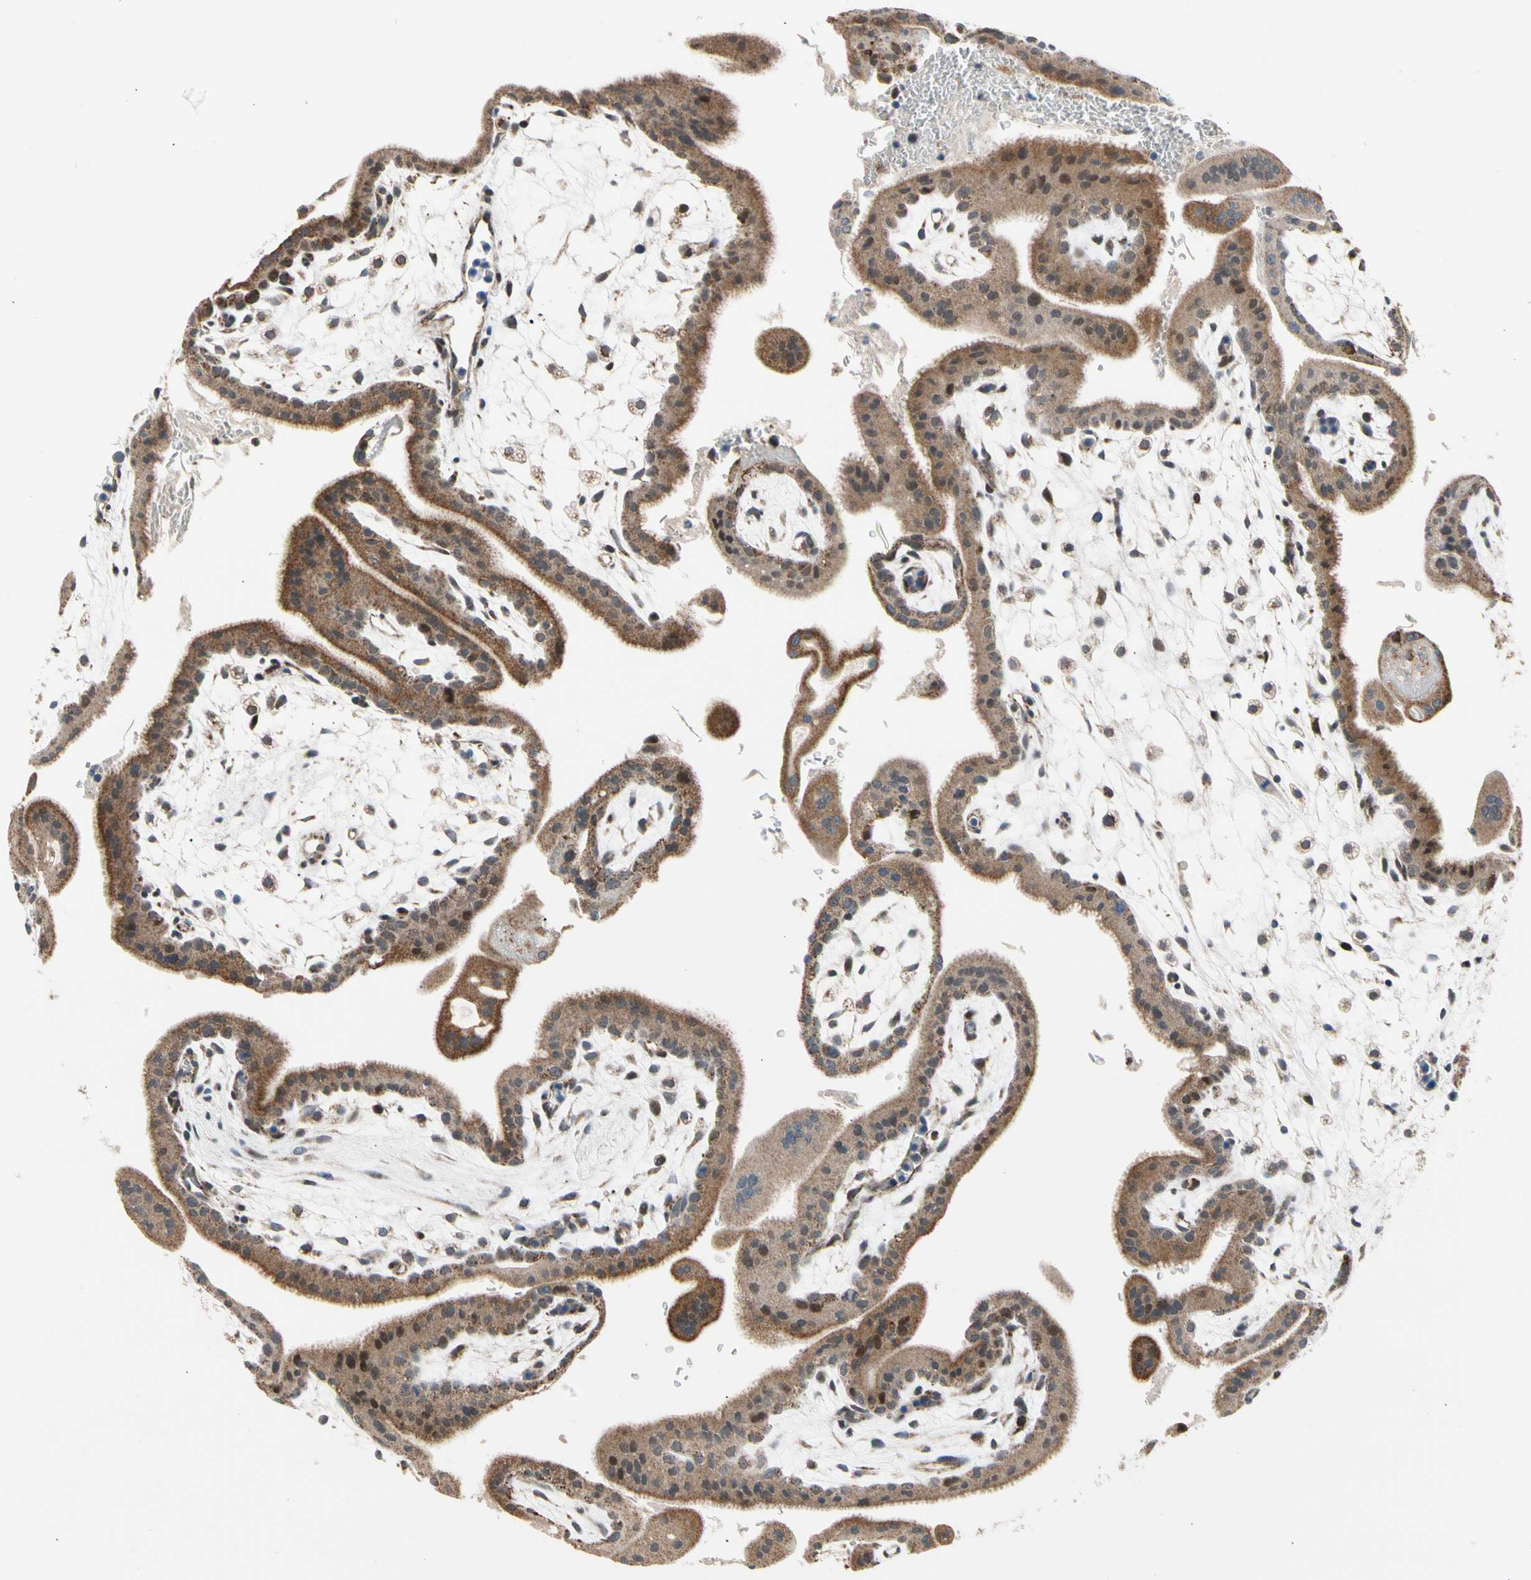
{"staining": {"intensity": "moderate", "quantity": ">75%", "location": "cytoplasmic/membranous"}, "tissue": "placenta", "cell_type": "Decidual cells", "image_type": "normal", "snomed": [{"axis": "morphology", "description": "Normal tissue, NOS"}, {"axis": "topography", "description": "Placenta"}], "caption": "Immunohistochemistry image of unremarkable placenta stained for a protein (brown), which displays medium levels of moderate cytoplasmic/membranous expression in about >75% of decidual cells.", "gene": "KHDC4", "patient": {"sex": "female", "age": 35}}